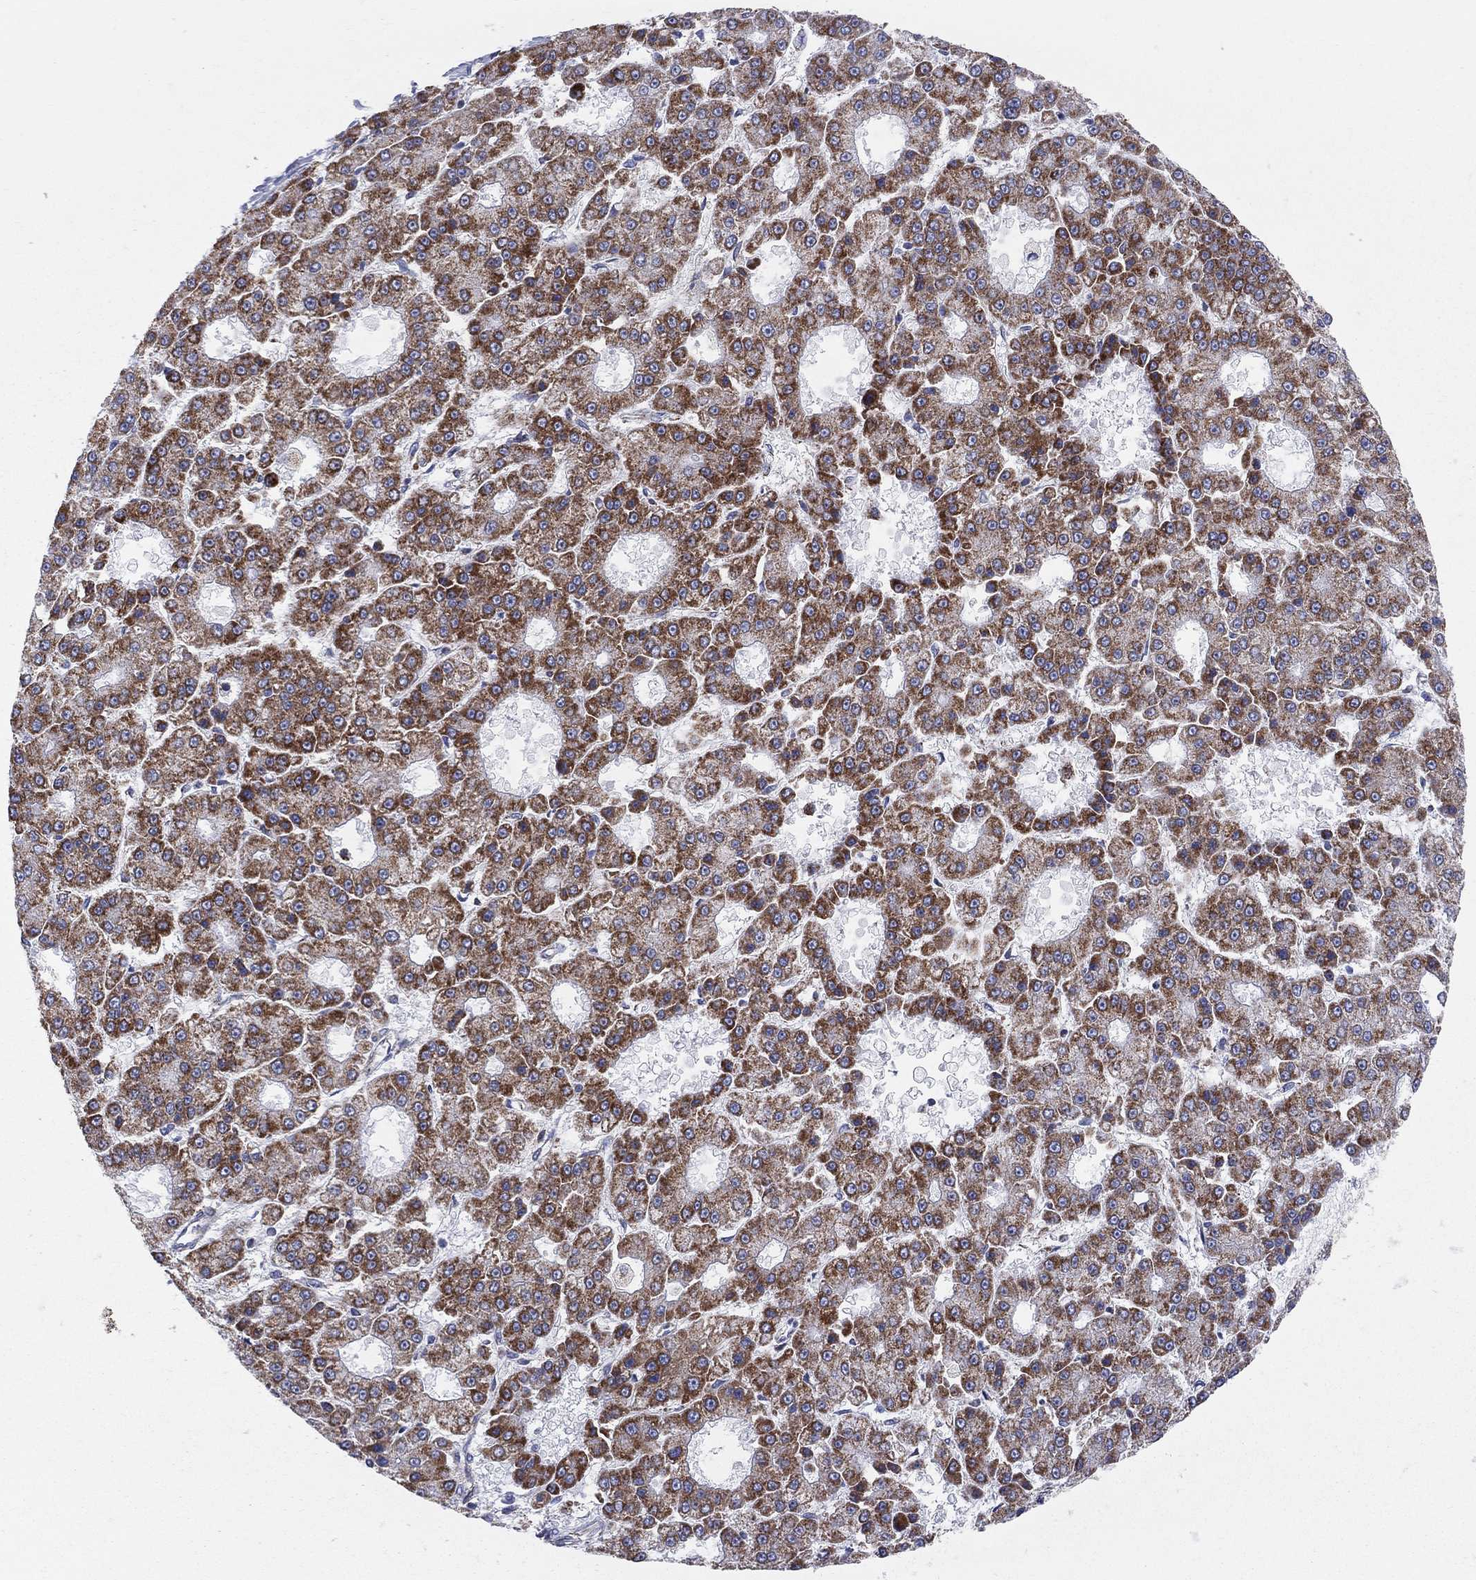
{"staining": {"intensity": "strong", "quantity": ">75%", "location": "cytoplasmic/membranous"}, "tissue": "liver cancer", "cell_type": "Tumor cells", "image_type": "cancer", "snomed": [{"axis": "morphology", "description": "Carcinoma, Hepatocellular, NOS"}, {"axis": "topography", "description": "Liver"}], "caption": "Liver cancer tissue displays strong cytoplasmic/membranous staining in approximately >75% of tumor cells, visualized by immunohistochemistry.", "gene": "KISS1R", "patient": {"sex": "male", "age": 70}}